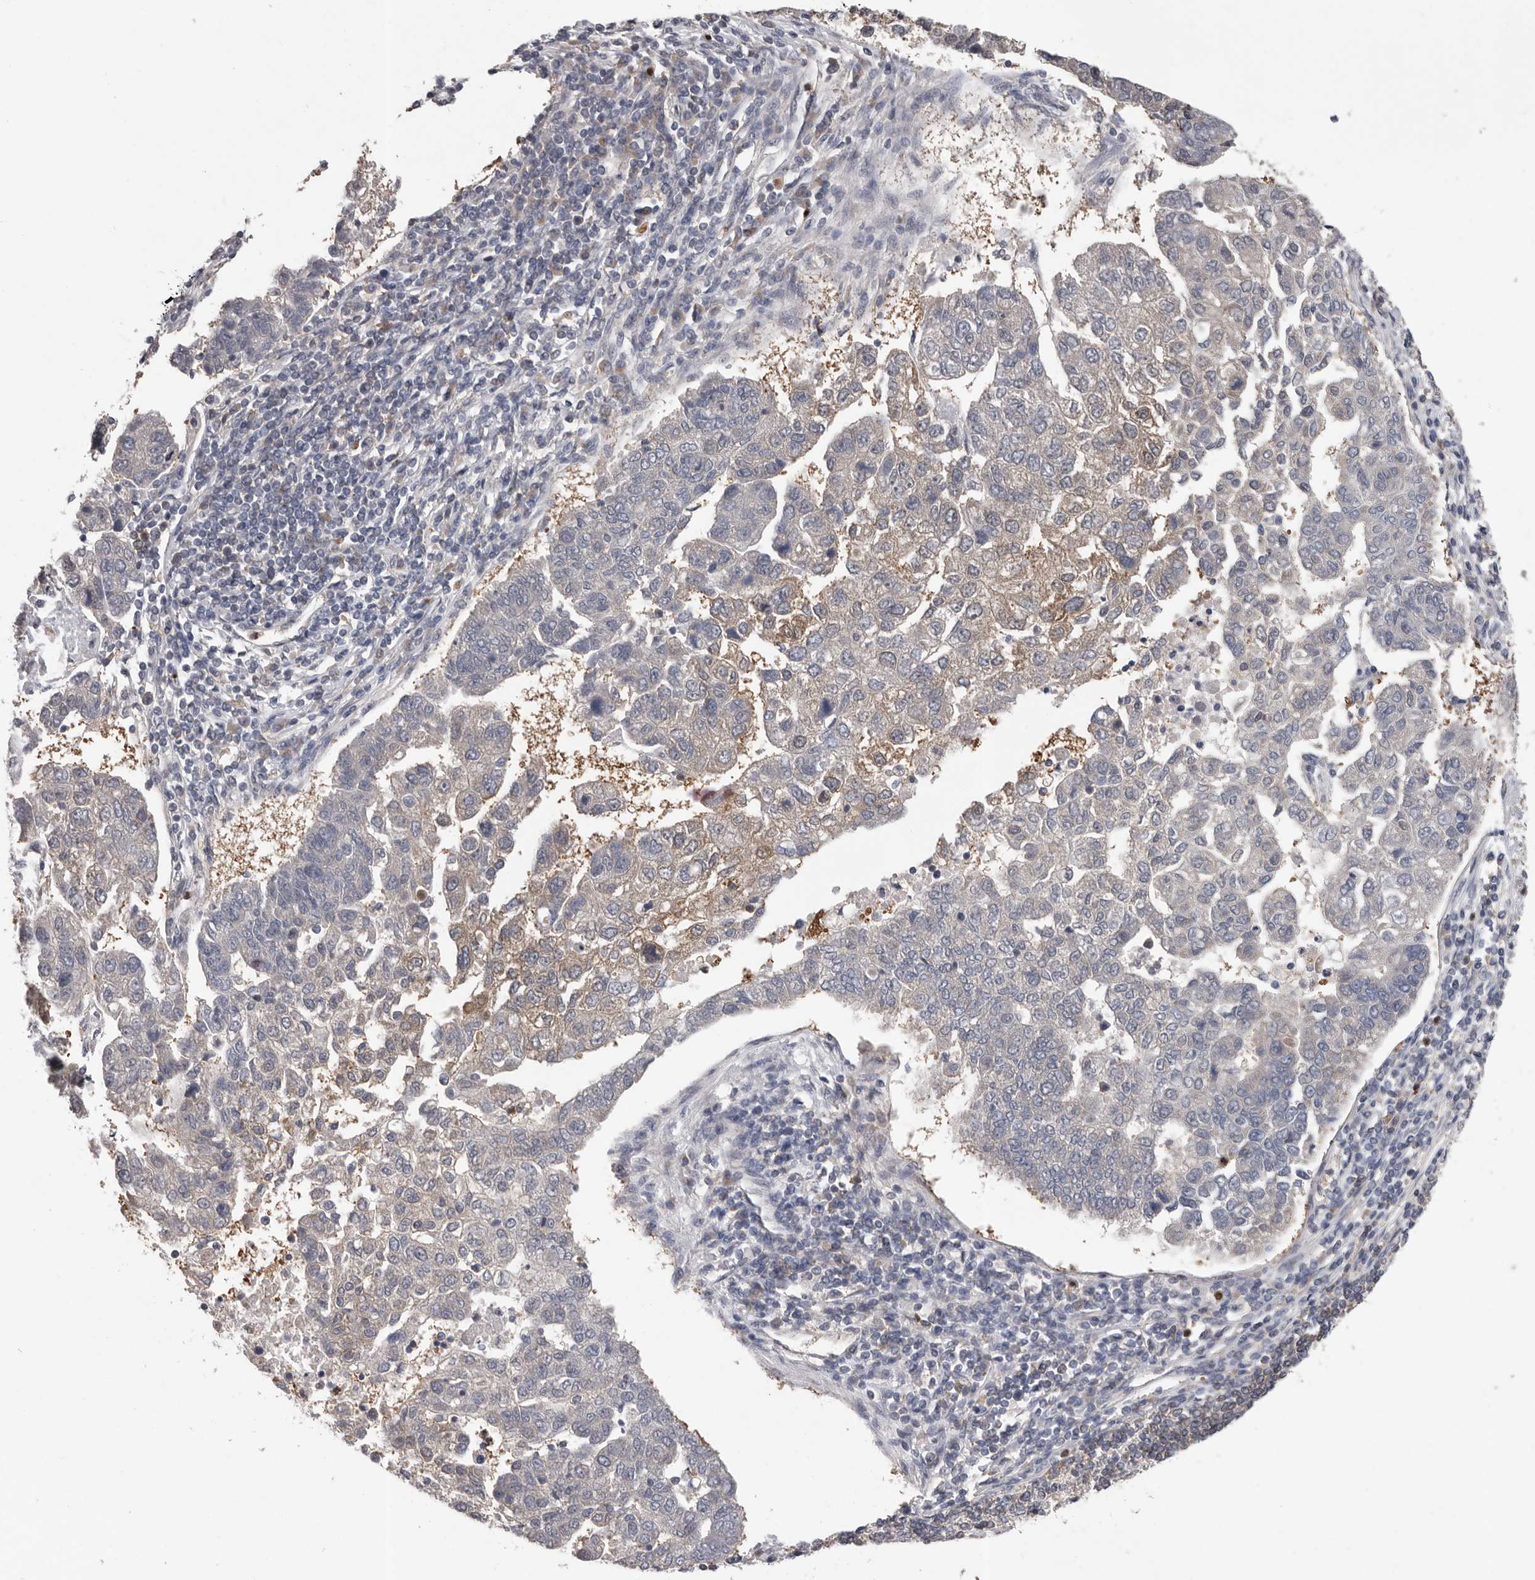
{"staining": {"intensity": "negative", "quantity": "none", "location": "none"}, "tissue": "pancreatic cancer", "cell_type": "Tumor cells", "image_type": "cancer", "snomed": [{"axis": "morphology", "description": "Adenocarcinoma, NOS"}, {"axis": "topography", "description": "Pancreas"}], "caption": "Pancreatic adenocarcinoma was stained to show a protein in brown. There is no significant positivity in tumor cells.", "gene": "RALGPS2", "patient": {"sex": "female", "age": 61}}